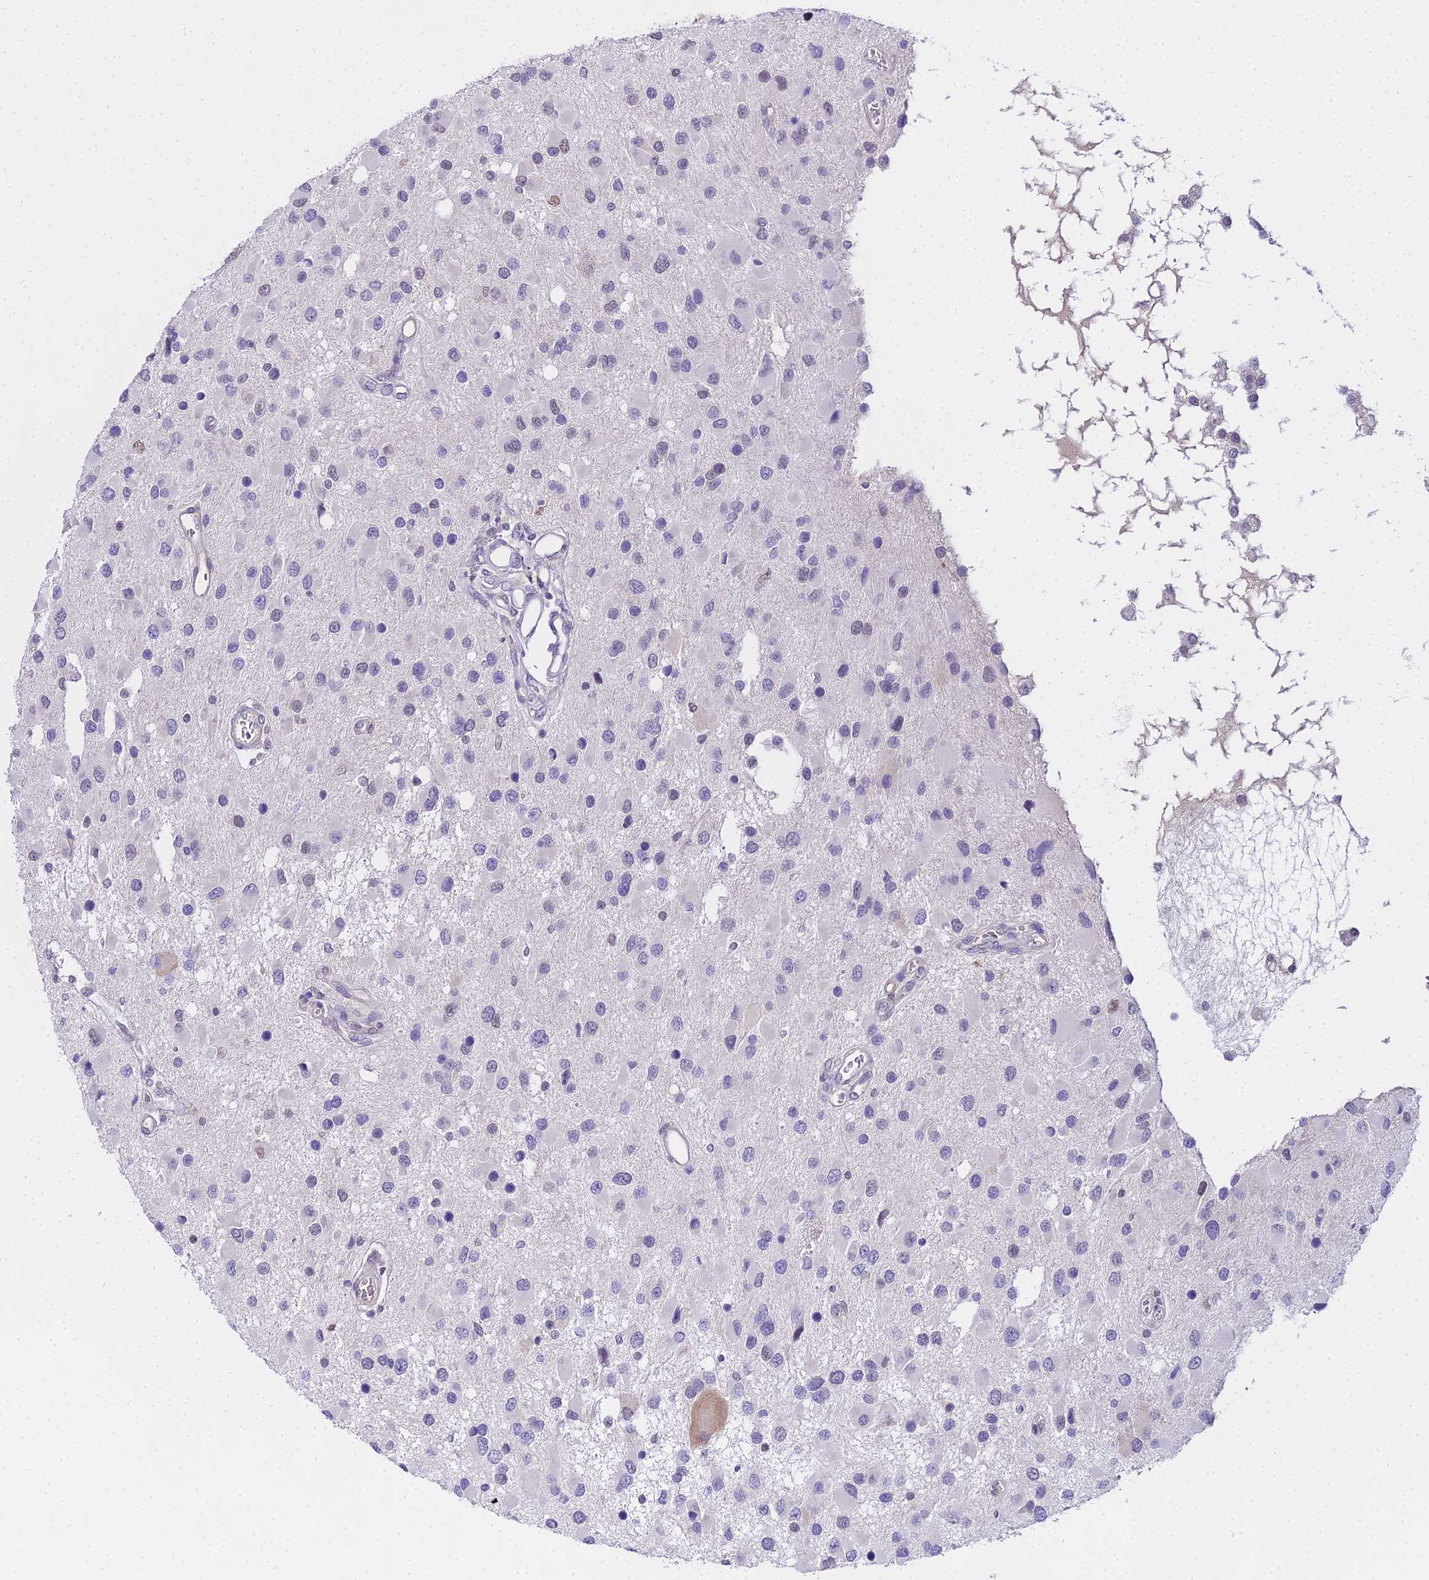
{"staining": {"intensity": "negative", "quantity": "none", "location": "none"}, "tissue": "glioma", "cell_type": "Tumor cells", "image_type": "cancer", "snomed": [{"axis": "morphology", "description": "Glioma, malignant, High grade"}, {"axis": "topography", "description": "Brain"}], "caption": "Glioma was stained to show a protein in brown. There is no significant expression in tumor cells.", "gene": "MAT2A", "patient": {"sex": "male", "age": 53}}